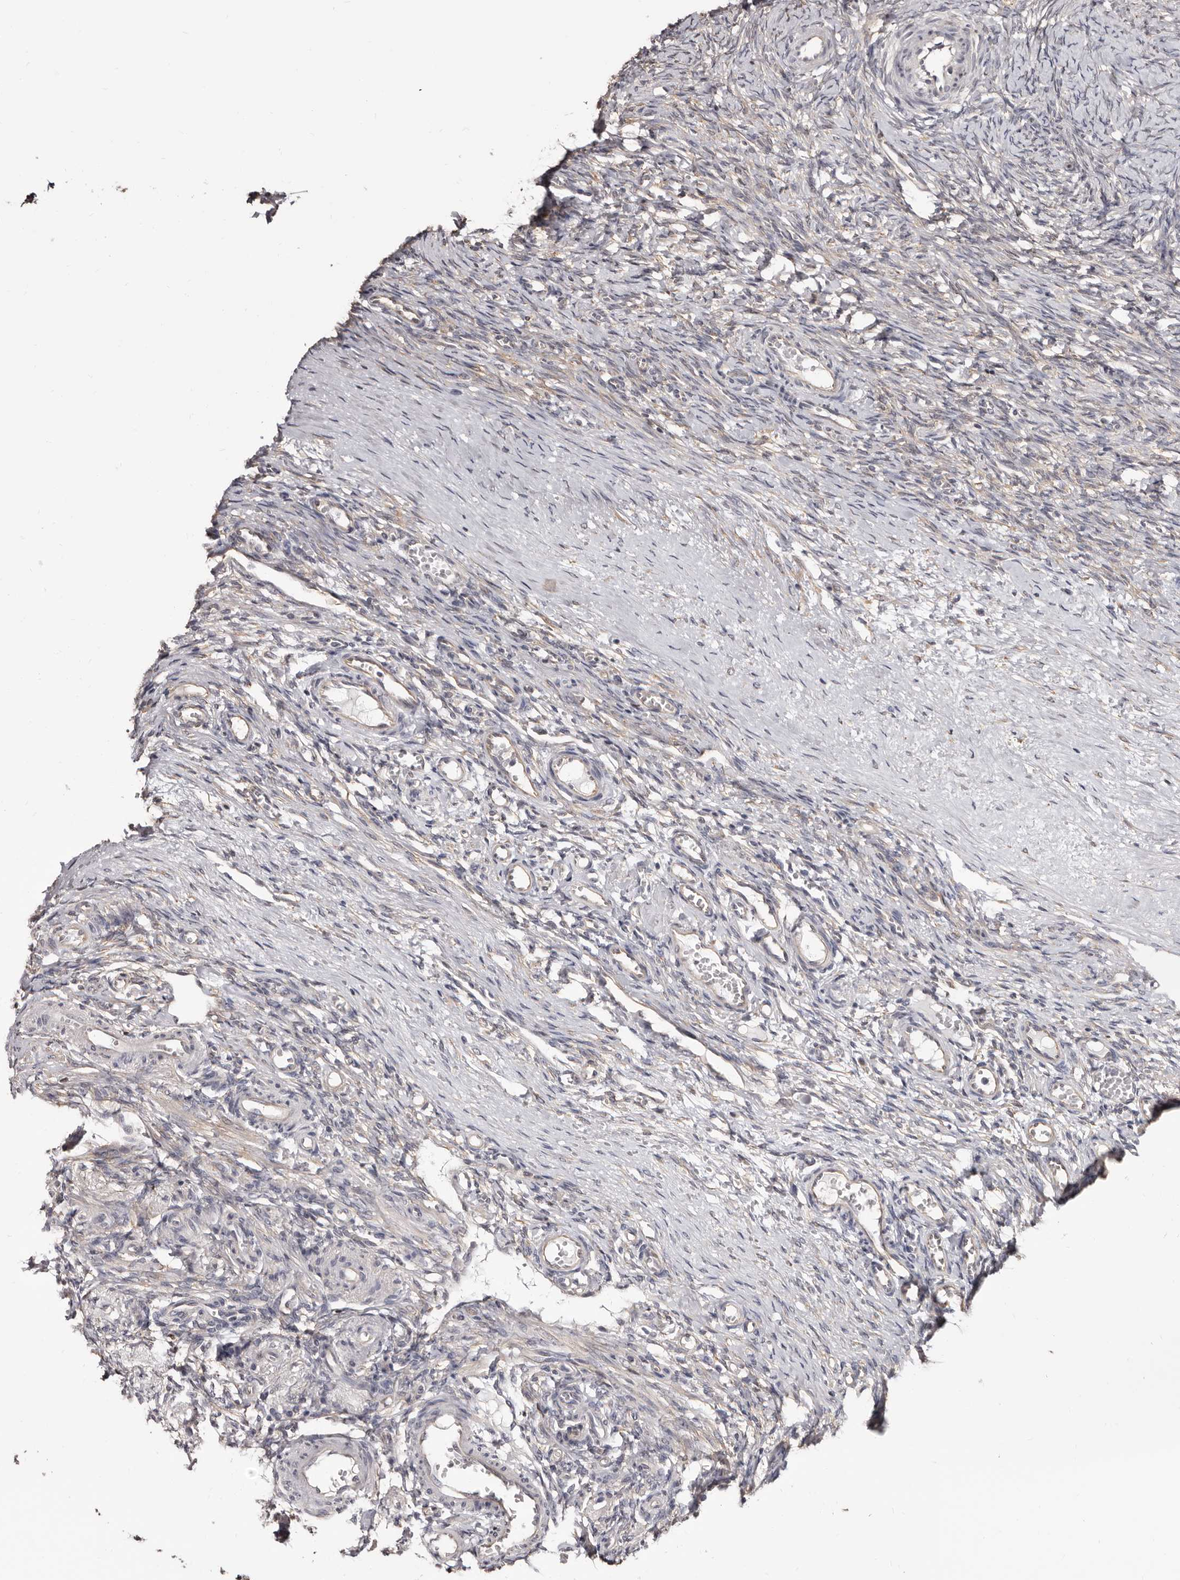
{"staining": {"intensity": "negative", "quantity": "none", "location": "none"}, "tissue": "ovary", "cell_type": "Ovarian stroma cells", "image_type": "normal", "snomed": [{"axis": "morphology", "description": "Adenocarcinoma, NOS"}, {"axis": "topography", "description": "Endometrium"}], "caption": "IHC photomicrograph of benign ovary: human ovary stained with DAB (3,3'-diaminobenzidine) shows no significant protein positivity in ovarian stroma cells. (DAB immunohistochemistry visualized using brightfield microscopy, high magnification).", "gene": "KHDRBS2", "patient": {"sex": "female", "age": 32}}